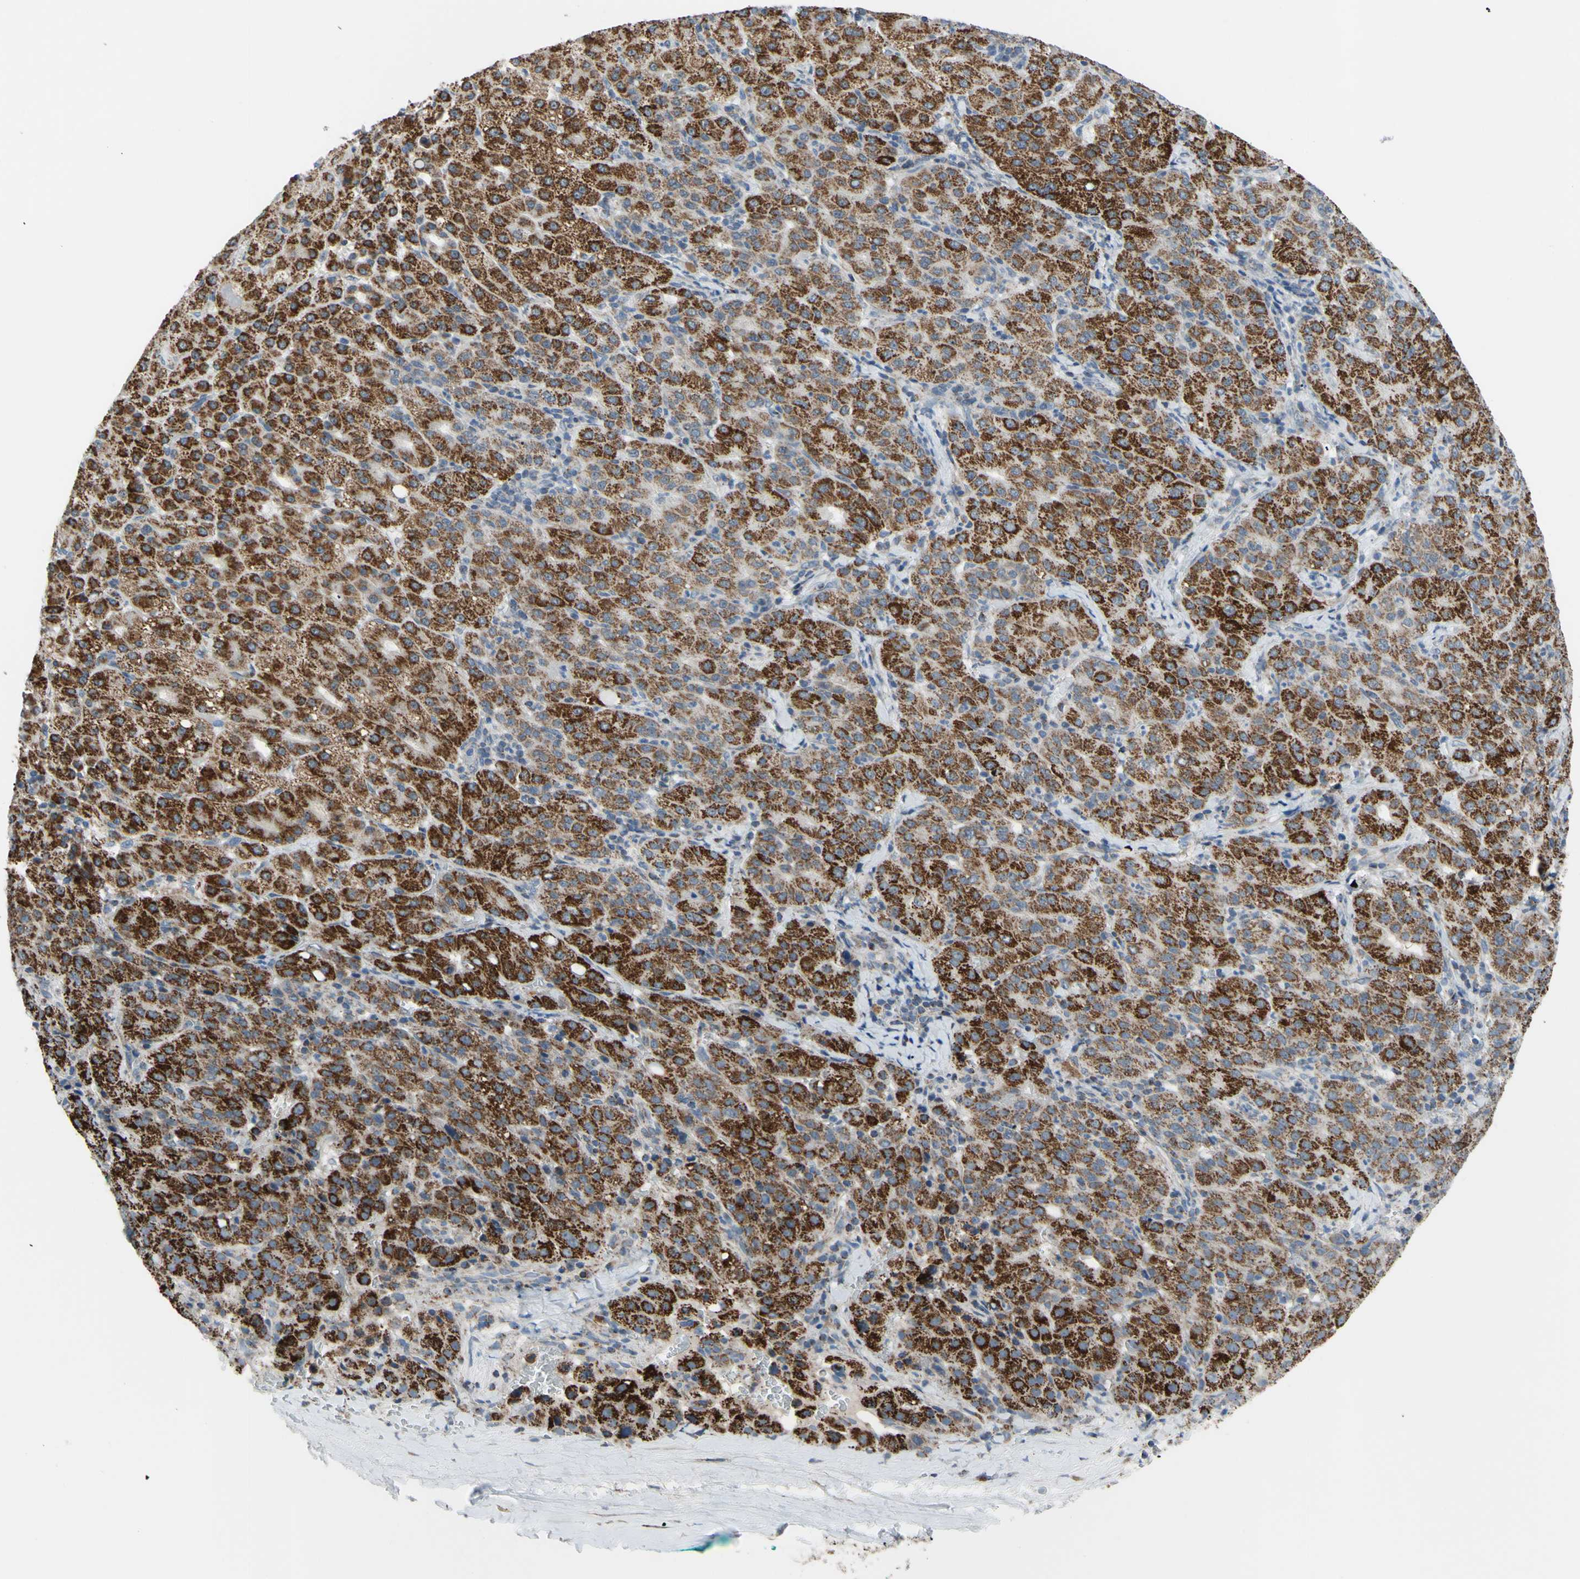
{"staining": {"intensity": "moderate", "quantity": ">75%", "location": "cytoplasmic/membranous"}, "tissue": "liver cancer", "cell_type": "Tumor cells", "image_type": "cancer", "snomed": [{"axis": "morphology", "description": "Carcinoma, Hepatocellular, NOS"}, {"axis": "topography", "description": "Liver"}], "caption": "Liver cancer stained for a protein (brown) displays moderate cytoplasmic/membranous positive expression in approximately >75% of tumor cells.", "gene": "GLT8D1", "patient": {"sex": "male", "age": 65}}